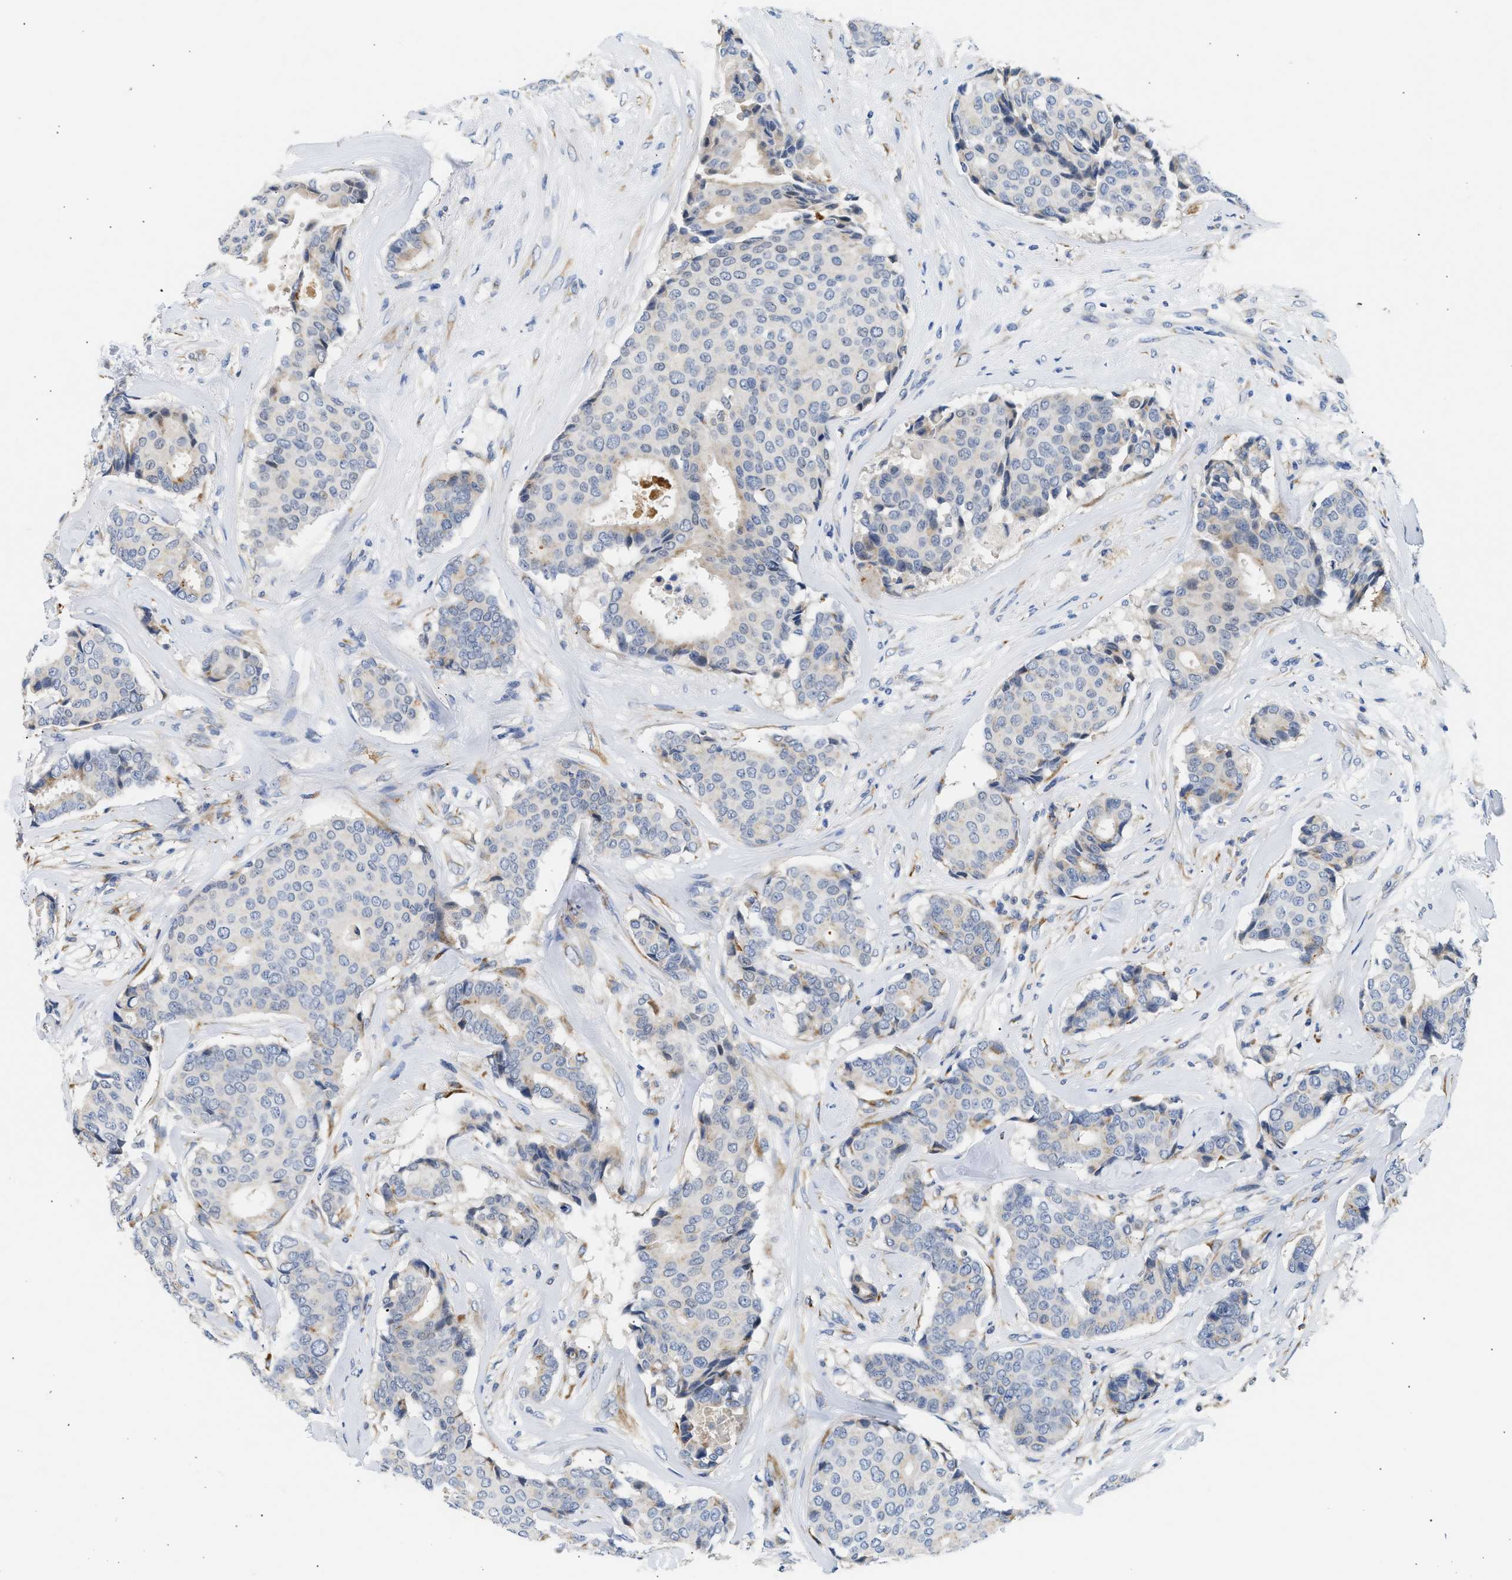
{"staining": {"intensity": "negative", "quantity": "none", "location": "none"}, "tissue": "breast cancer", "cell_type": "Tumor cells", "image_type": "cancer", "snomed": [{"axis": "morphology", "description": "Duct carcinoma"}, {"axis": "topography", "description": "Breast"}], "caption": "Protein analysis of breast cancer displays no significant positivity in tumor cells.", "gene": "PPM1L", "patient": {"sex": "female", "age": 75}}